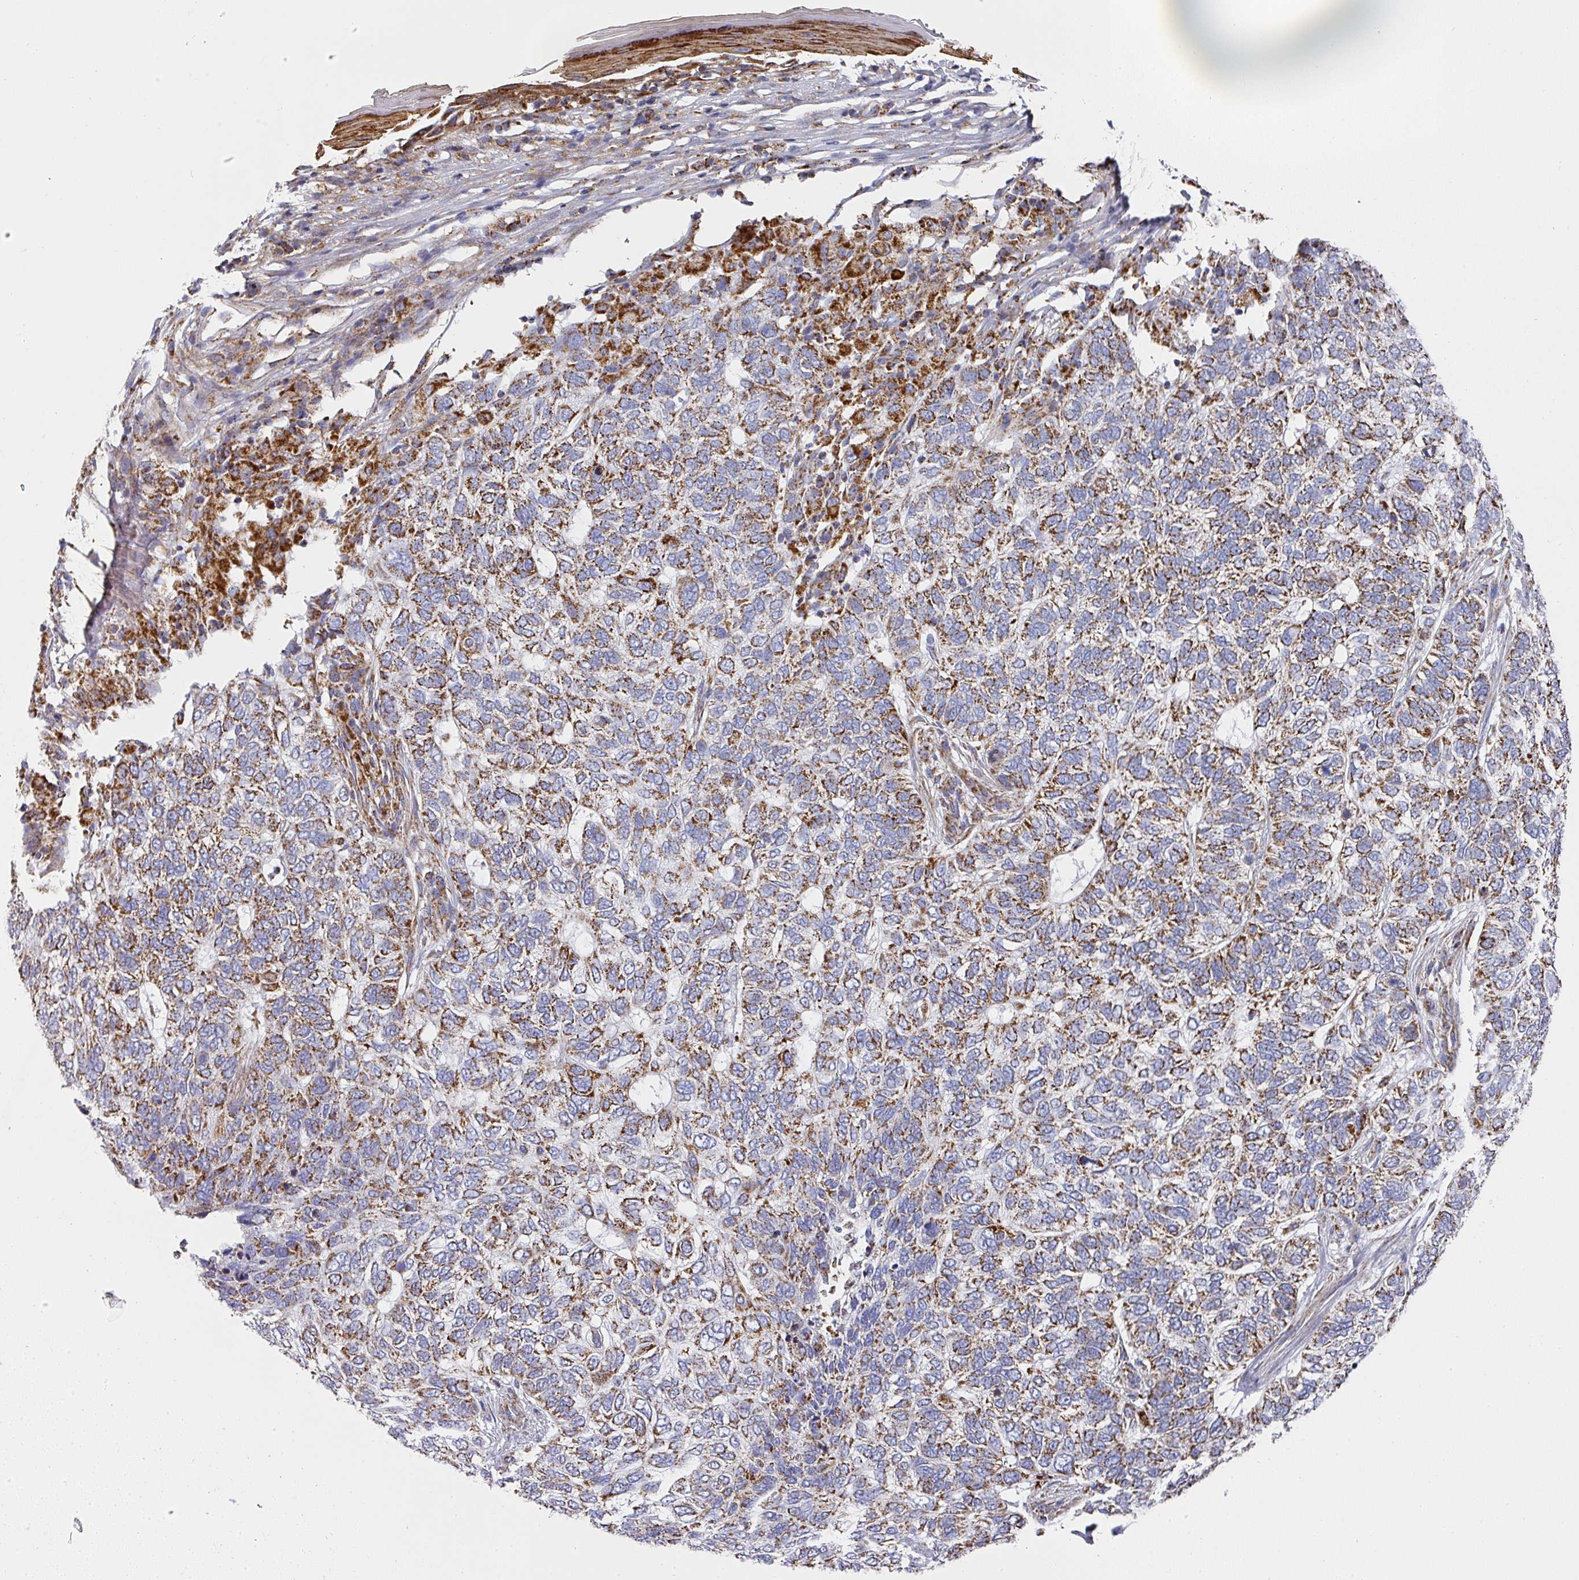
{"staining": {"intensity": "moderate", "quantity": ">75%", "location": "cytoplasmic/membranous"}, "tissue": "skin cancer", "cell_type": "Tumor cells", "image_type": "cancer", "snomed": [{"axis": "morphology", "description": "Basal cell carcinoma"}, {"axis": "topography", "description": "Skin"}], "caption": "A medium amount of moderate cytoplasmic/membranous positivity is seen in approximately >75% of tumor cells in skin basal cell carcinoma tissue.", "gene": "UQCRFS1", "patient": {"sex": "female", "age": 65}}